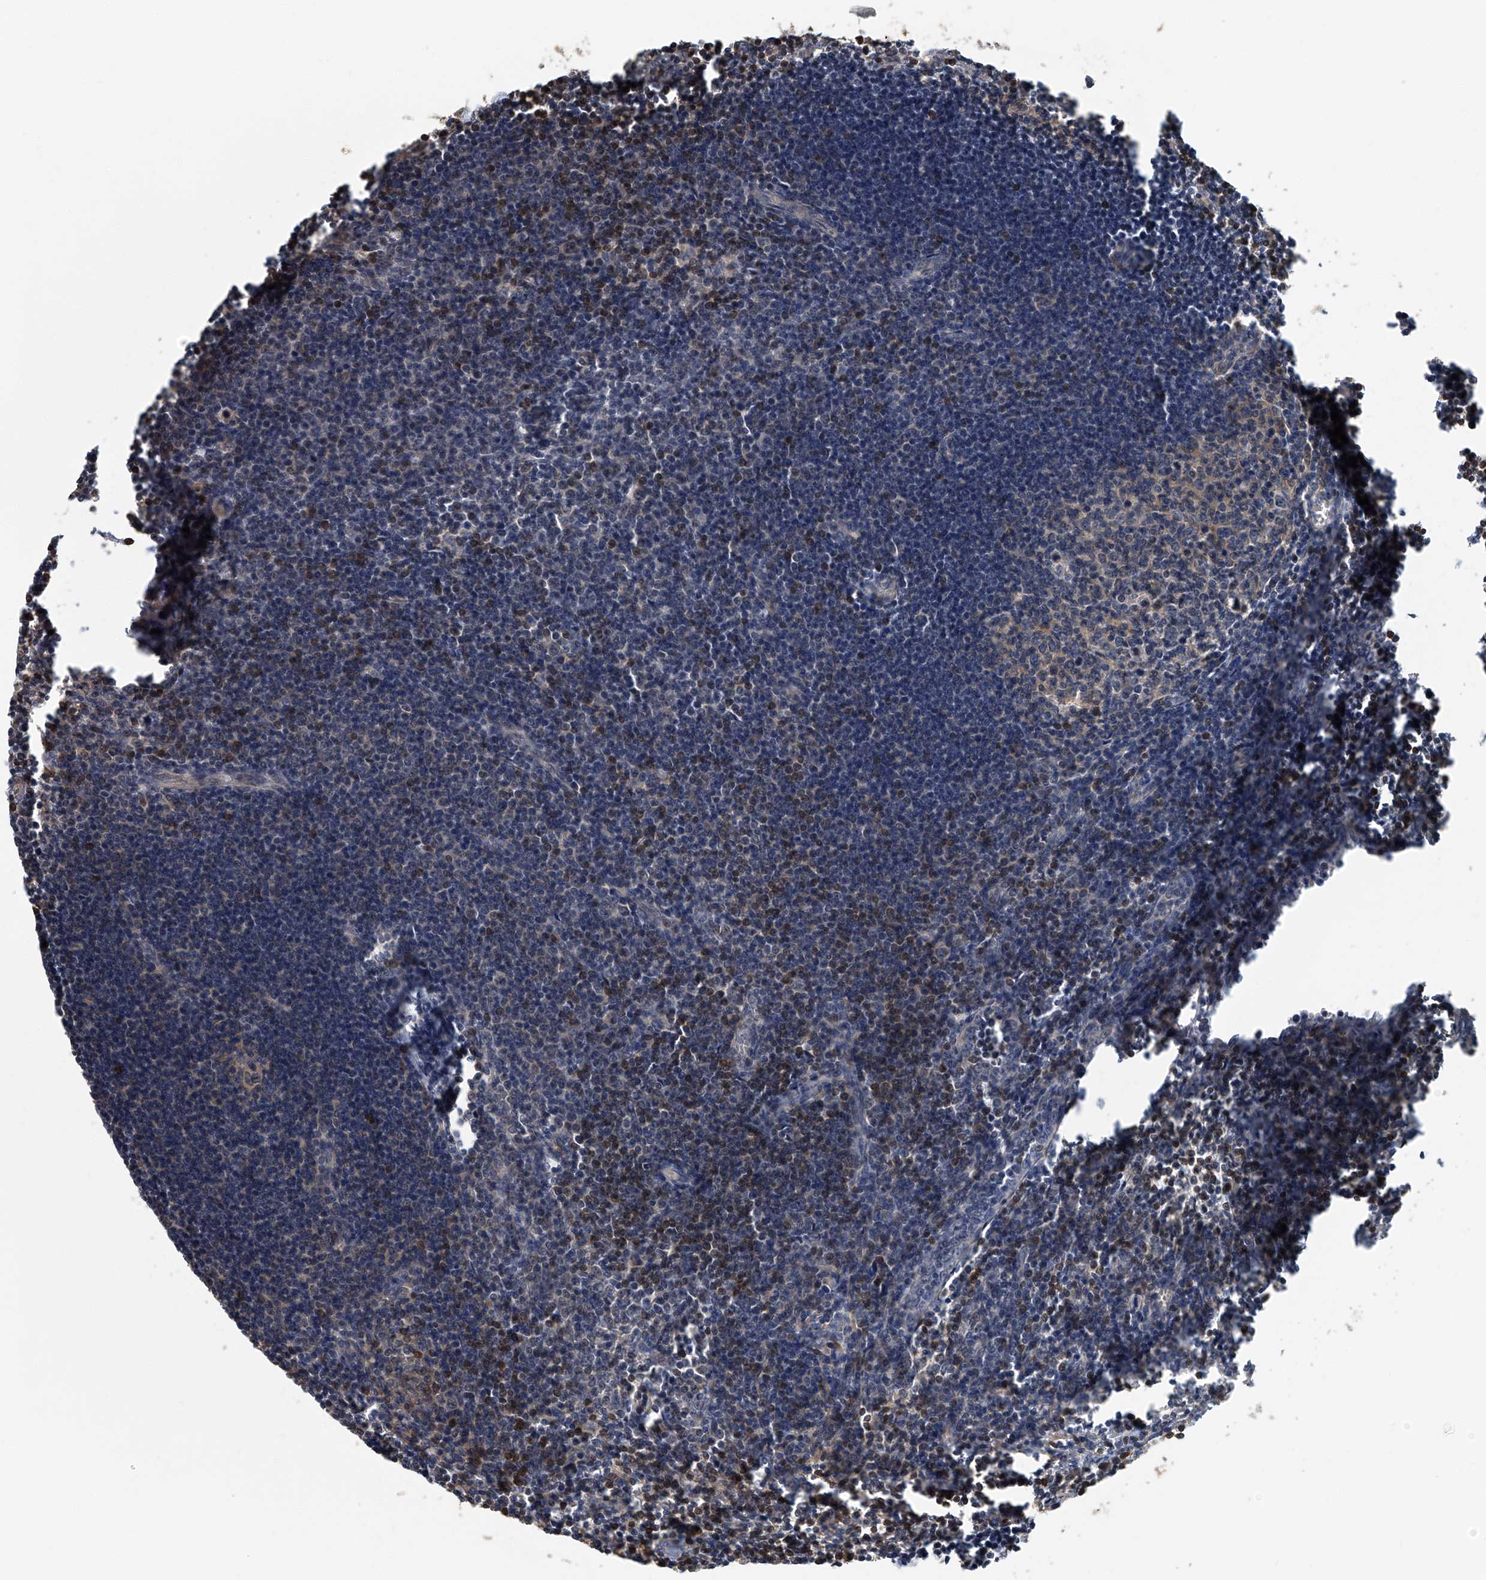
{"staining": {"intensity": "moderate", "quantity": "25%-75%", "location": "cytoplasmic/membranous"}, "tissue": "lymph node", "cell_type": "Germinal center cells", "image_type": "normal", "snomed": [{"axis": "morphology", "description": "Normal tissue, NOS"}, {"axis": "morphology", "description": "Malignant melanoma, Metastatic site"}, {"axis": "topography", "description": "Lymph node"}], "caption": "A histopathology image of human lymph node stained for a protein reveals moderate cytoplasmic/membranous brown staining in germinal center cells. (Stains: DAB (3,3'-diaminobenzidine) in brown, nuclei in blue, Microscopy: brightfield microscopy at high magnification).", "gene": "CD200", "patient": {"sex": "male", "age": 41}}